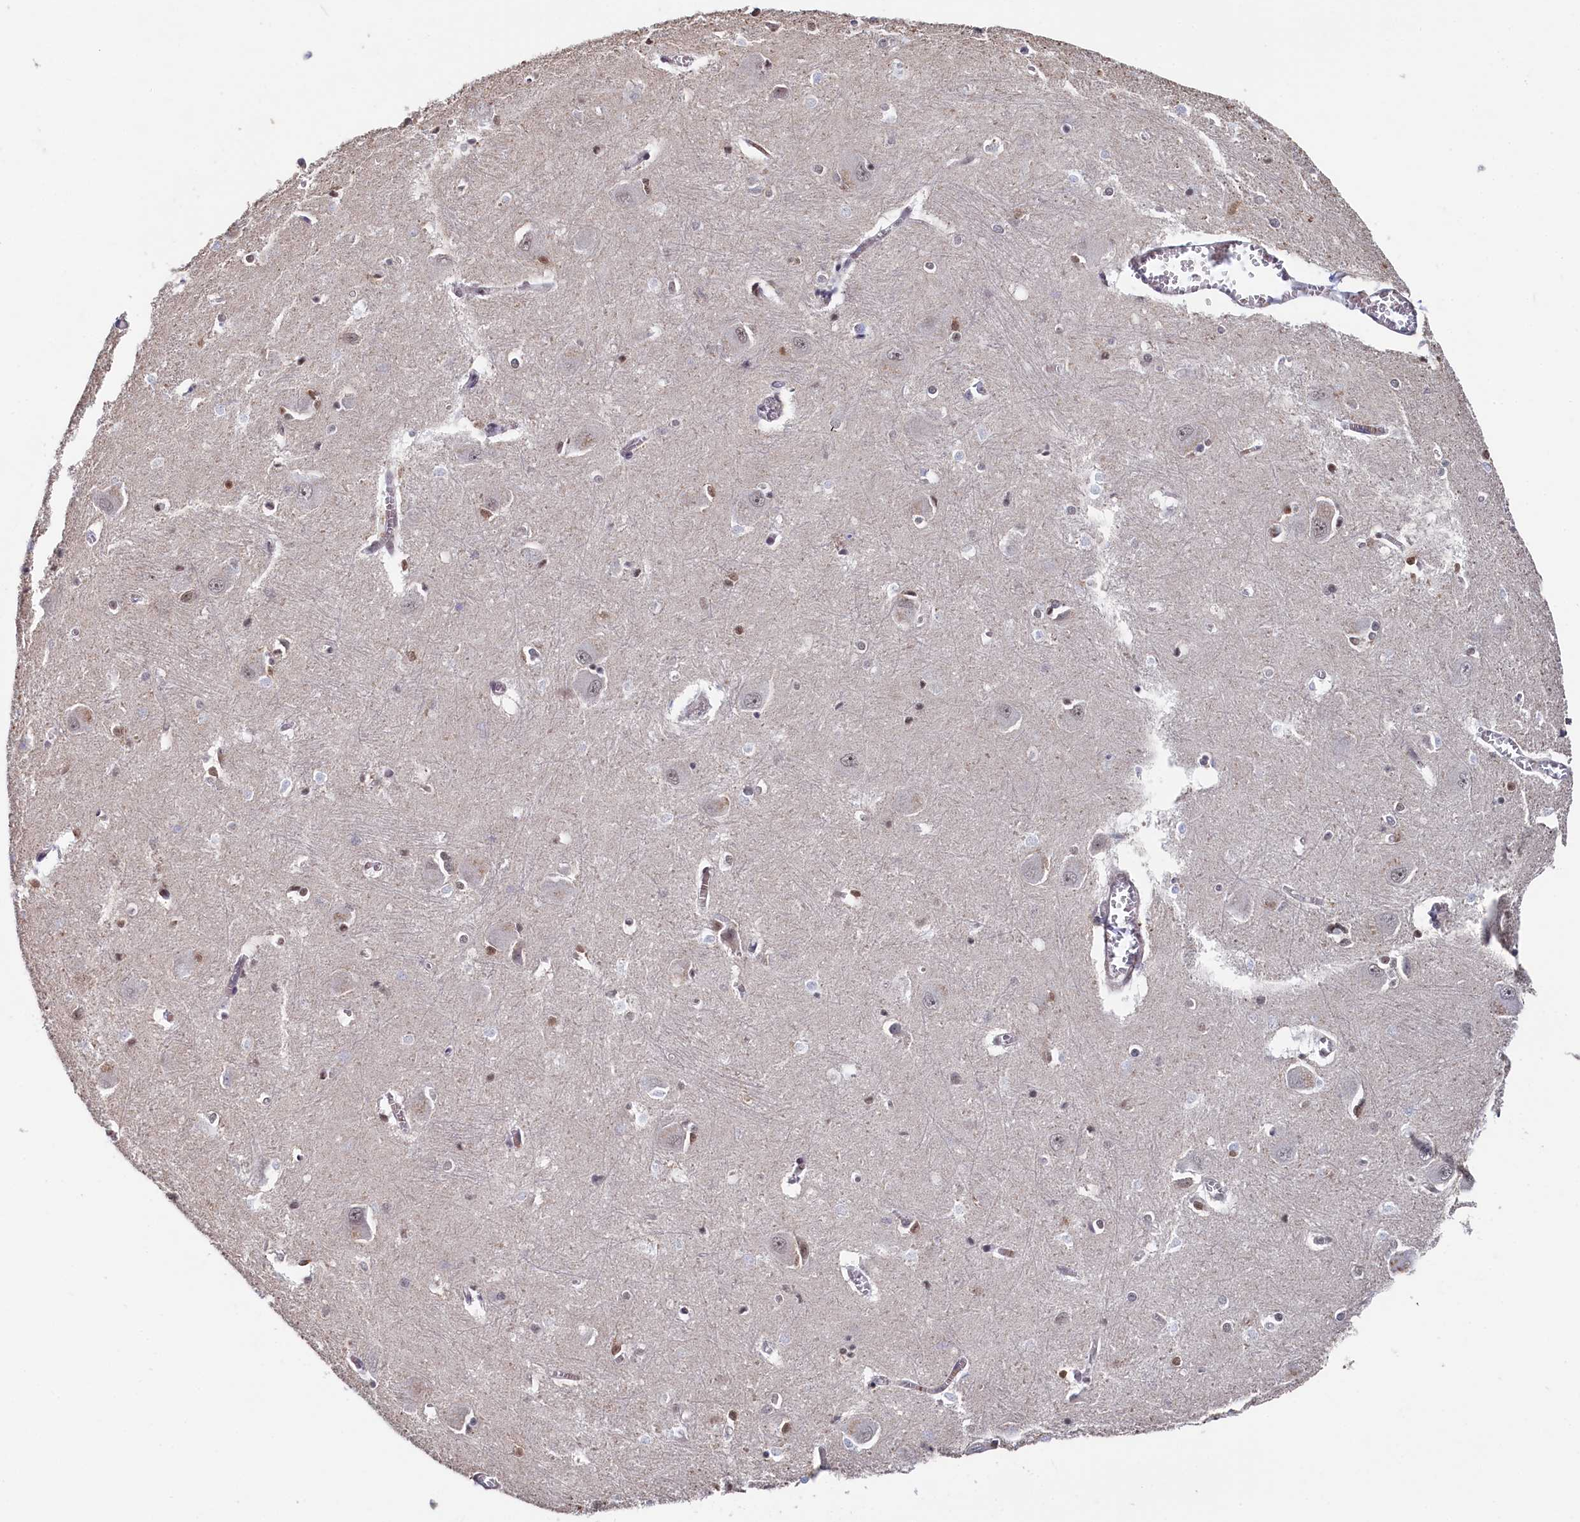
{"staining": {"intensity": "moderate", "quantity": "<25%", "location": "nuclear"}, "tissue": "caudate", "cell_type": "Glial cells", "image_type": "normal", "snomed": [{"axis": "morphology", "description": "Normal tissue, NOS"}, {"axis": "topography", "description": "Lateral ventricle wall"}], "caption": "The photomicrograph reveals staining of normal caudate, revealing moderate nuclear protein positivity (brown color) within glial cells. Nuclei are stained in blue.", "gene": "TIGD4", "patient": {"sex": "male", "age": 37}}